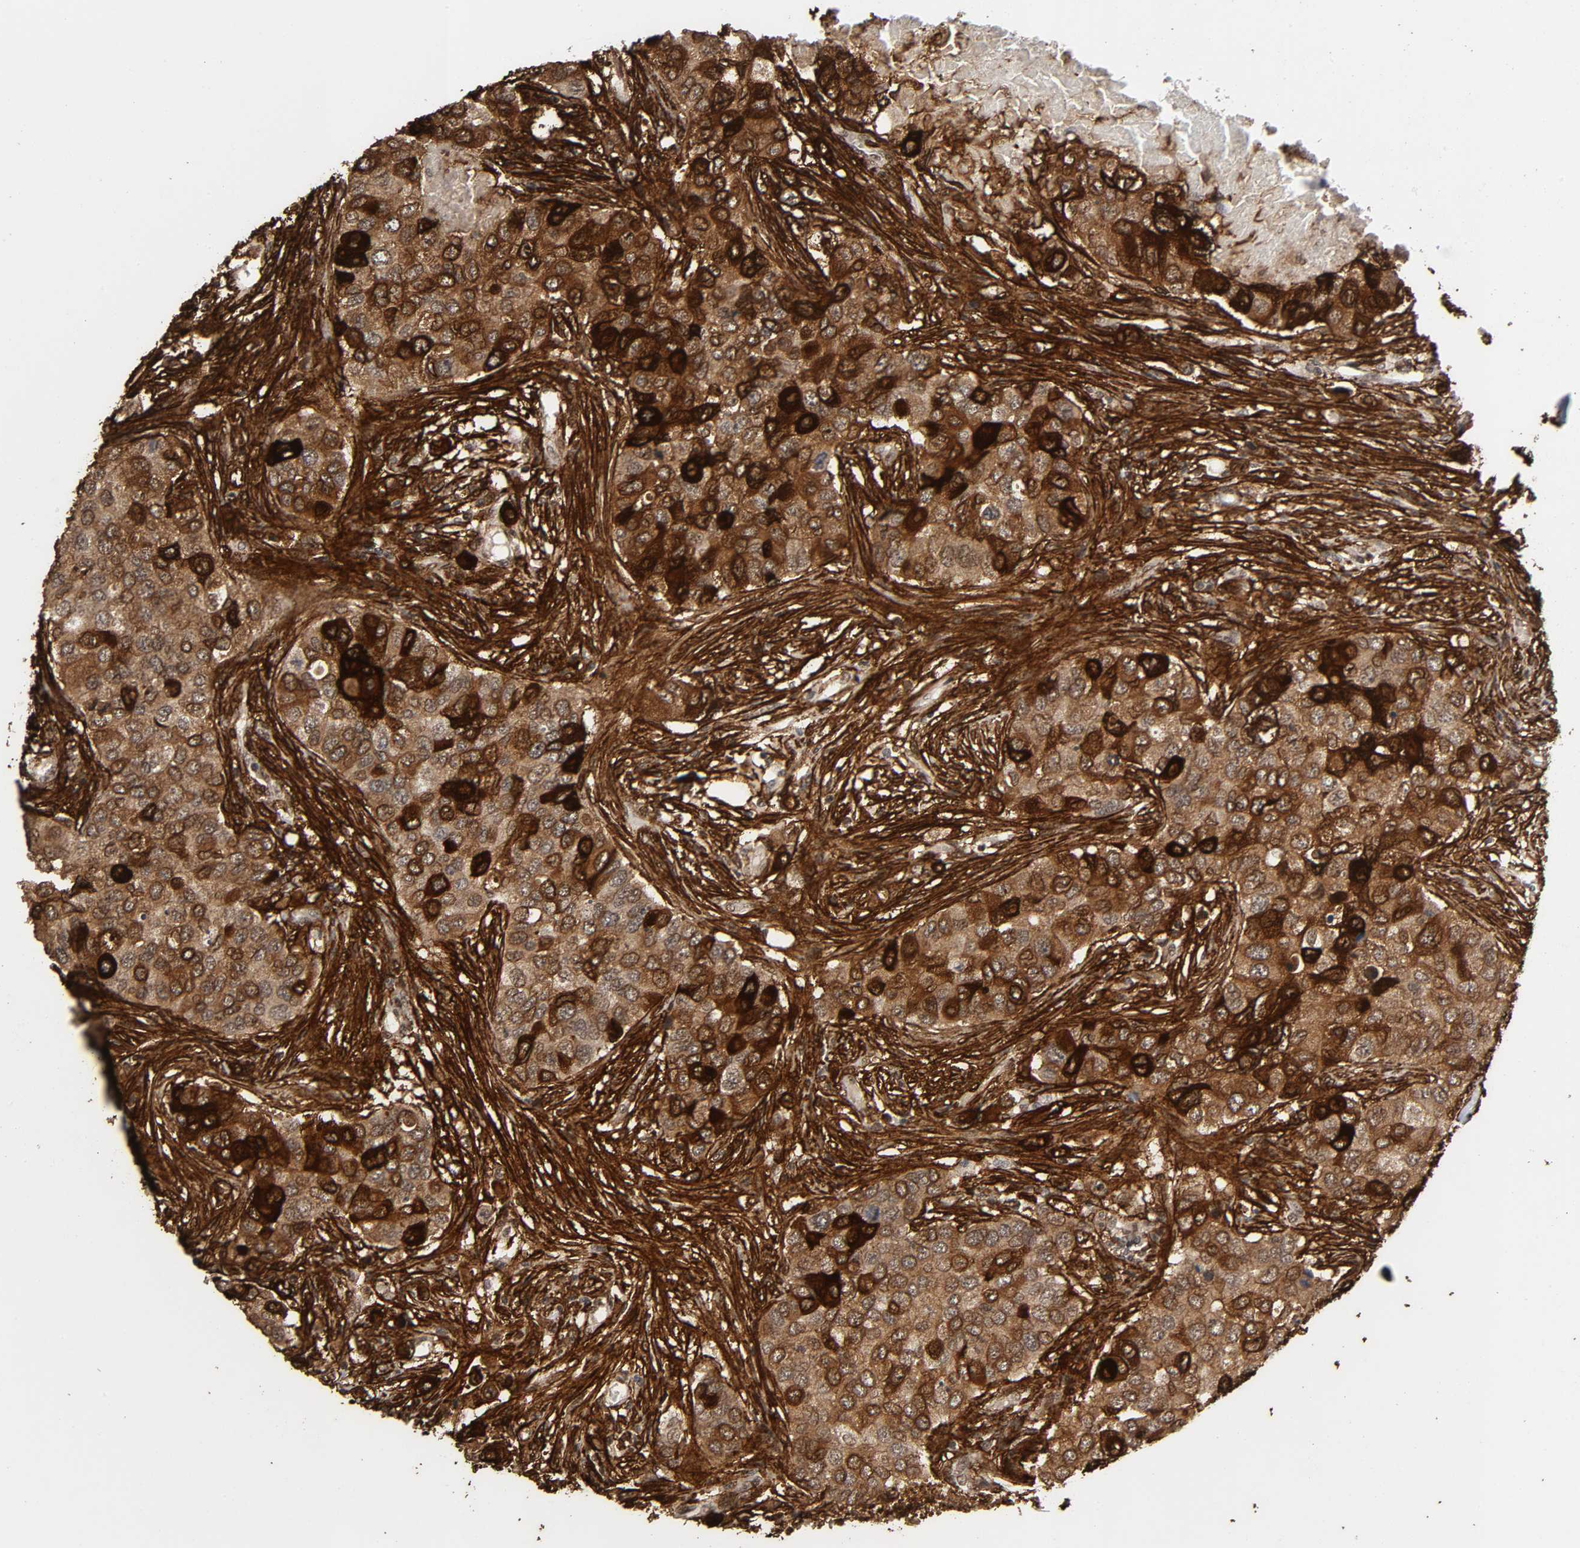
{"staining": {"intensity": "strong", "quantity": "25%-75%", "location": "cytoplasmic/membranous,nuclear"}, "tissue": "breast cancer", "cell_type": "Tumor cells", "image_type": "cancer", "snomed": [{"axis": "morphology", "description": "Normal tissue, NOS"}, {"axis": "morphology", "description": "Duct carcinoma"}, {"axis": "topography", "description": "Breast"}], "caption": "Breast invasive ductal carcinoma stained with a brown dye displays strong cytoplasmic/membranous and nuclear positive expression in about 25%-75% of tumor cells.", "gene": "AHNAK2", "patient": {"sex": "female", "age": 49}}